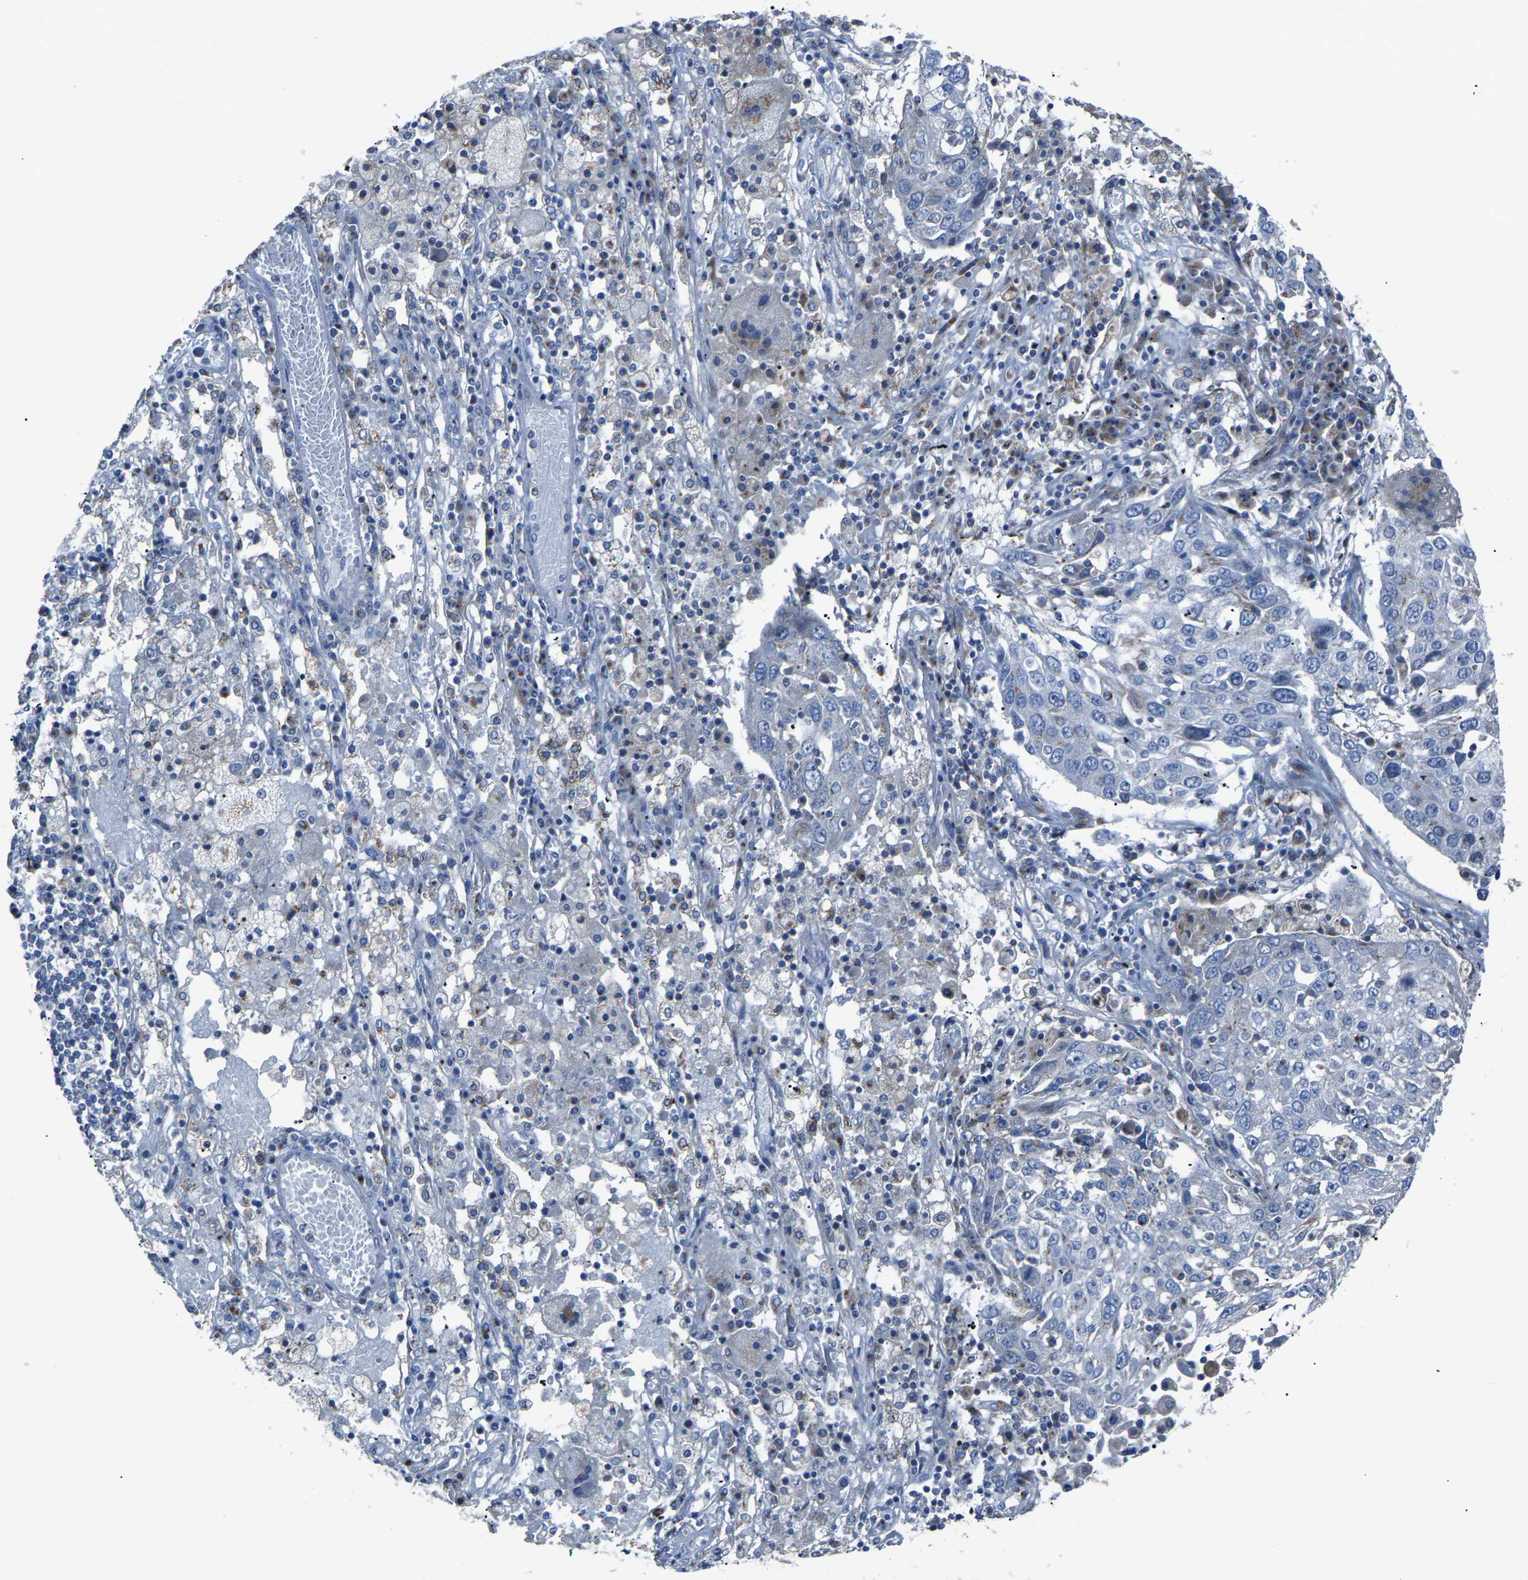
{"staining": {"intensity": "negative", "quantity": "none", "location": "none"}, "tissue": "lung cancer", "cell_type": "Tumor cells", "image_type": "cancer", "snomed": [{"axis": "morphology", "description": "Squamous cell carcinoma, NOS"}, {"axis": "topography", "description": "Lung"}], "caption": "Tumor cells are negative for protein expression in human squamous cell carcinoma (lung).", "gene": "CANT1", "patient": {"sex": "male", "age": 65}}